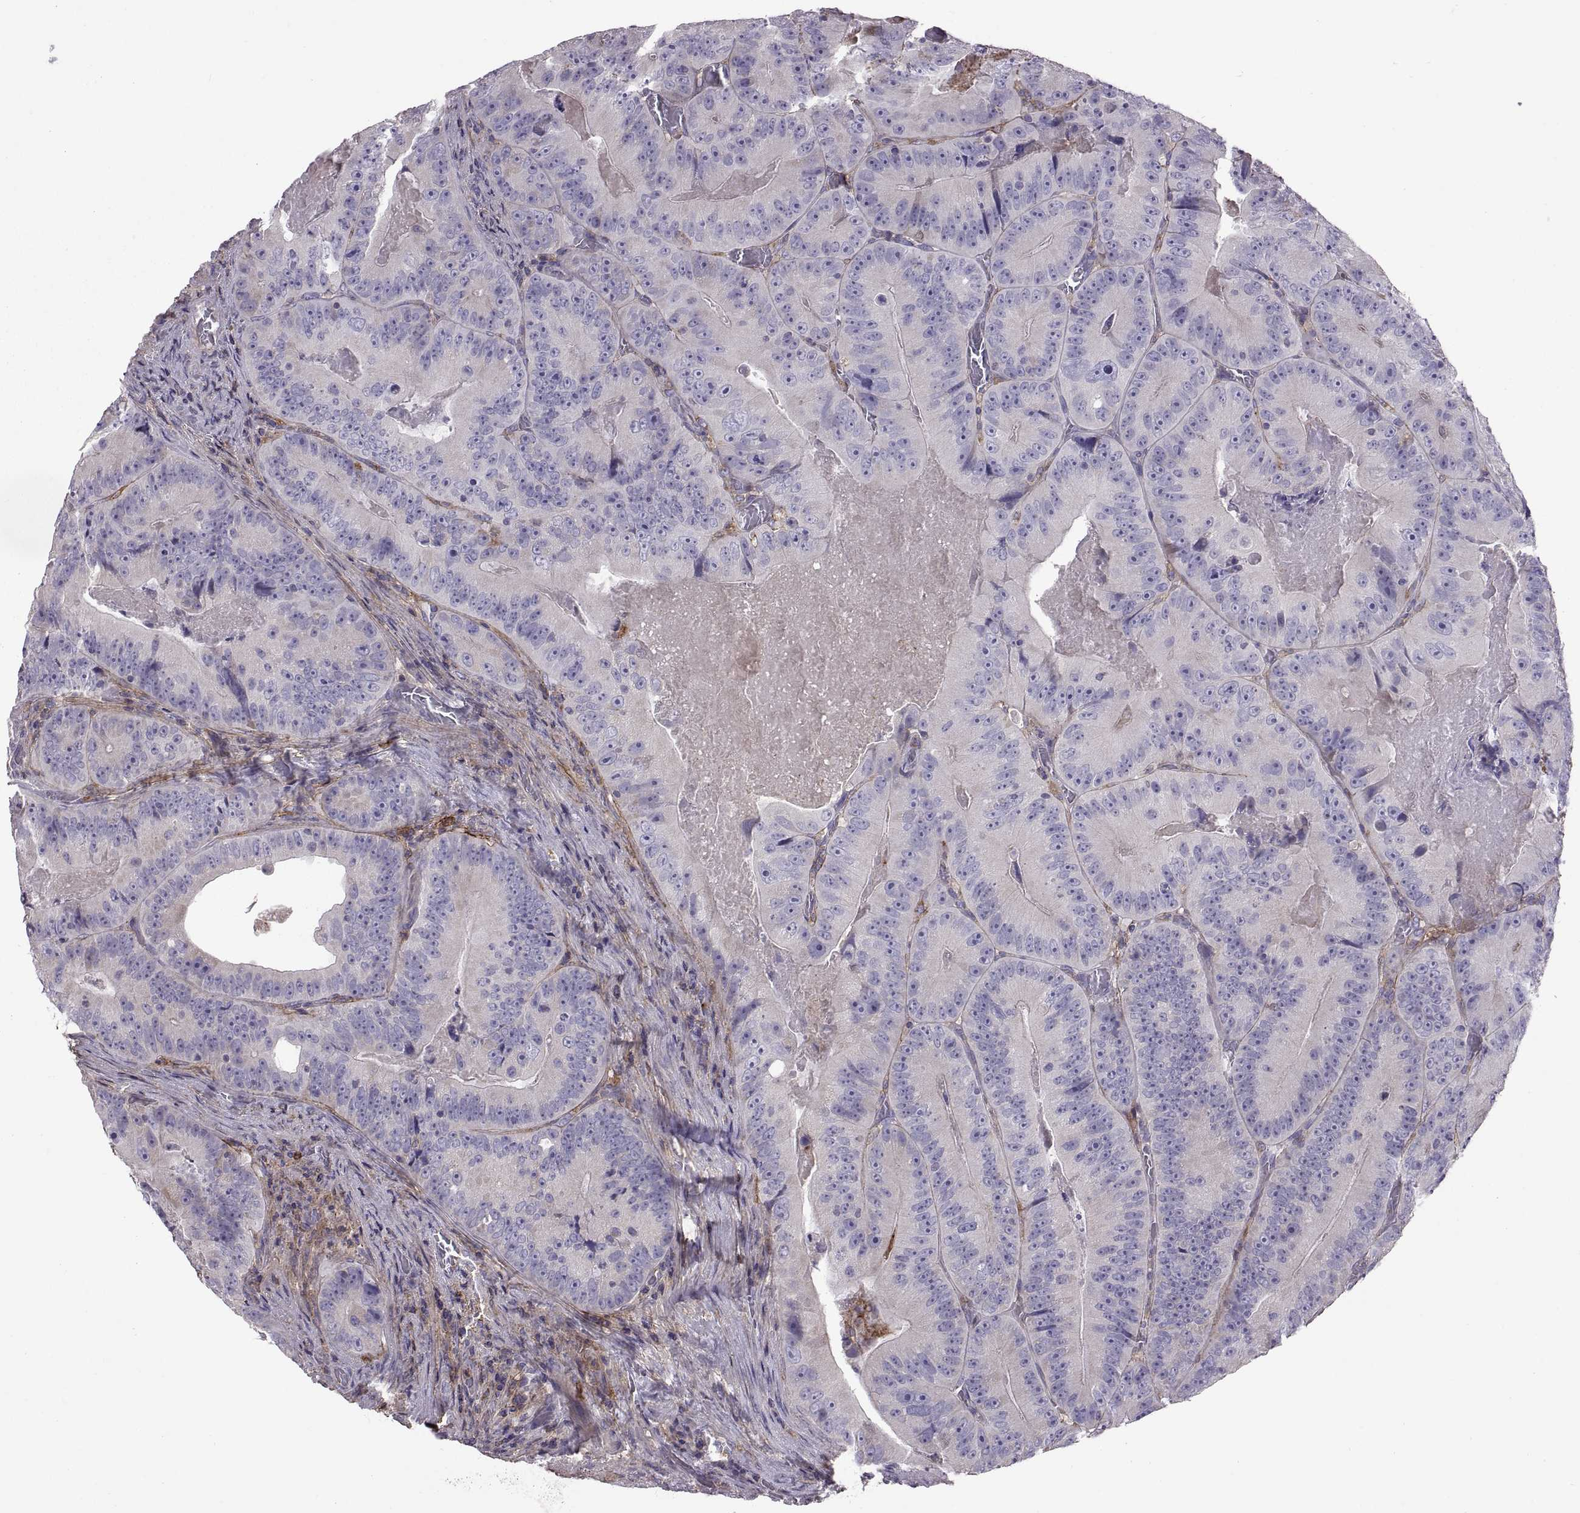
{"staining": {"intensity": "negative", "quantity": "none", "location": "none"}, "tissue": "colorectal cancer", "cell_type": "Tumor cells", "image_type": "cancer", "snomed": [{"axis": "morphology", "description": "Adenocarcinoma, NOS"}, {"axis": "topography", "description": "Colon"}], "caption": "Photomicrograph shows no protein expression in tumor cells of adenocarcinoma (colorectal) tissue. Nuclei are stained in blue.", "gene": "EMILIN2", "patient": {"sex": "female", "age": 86}}